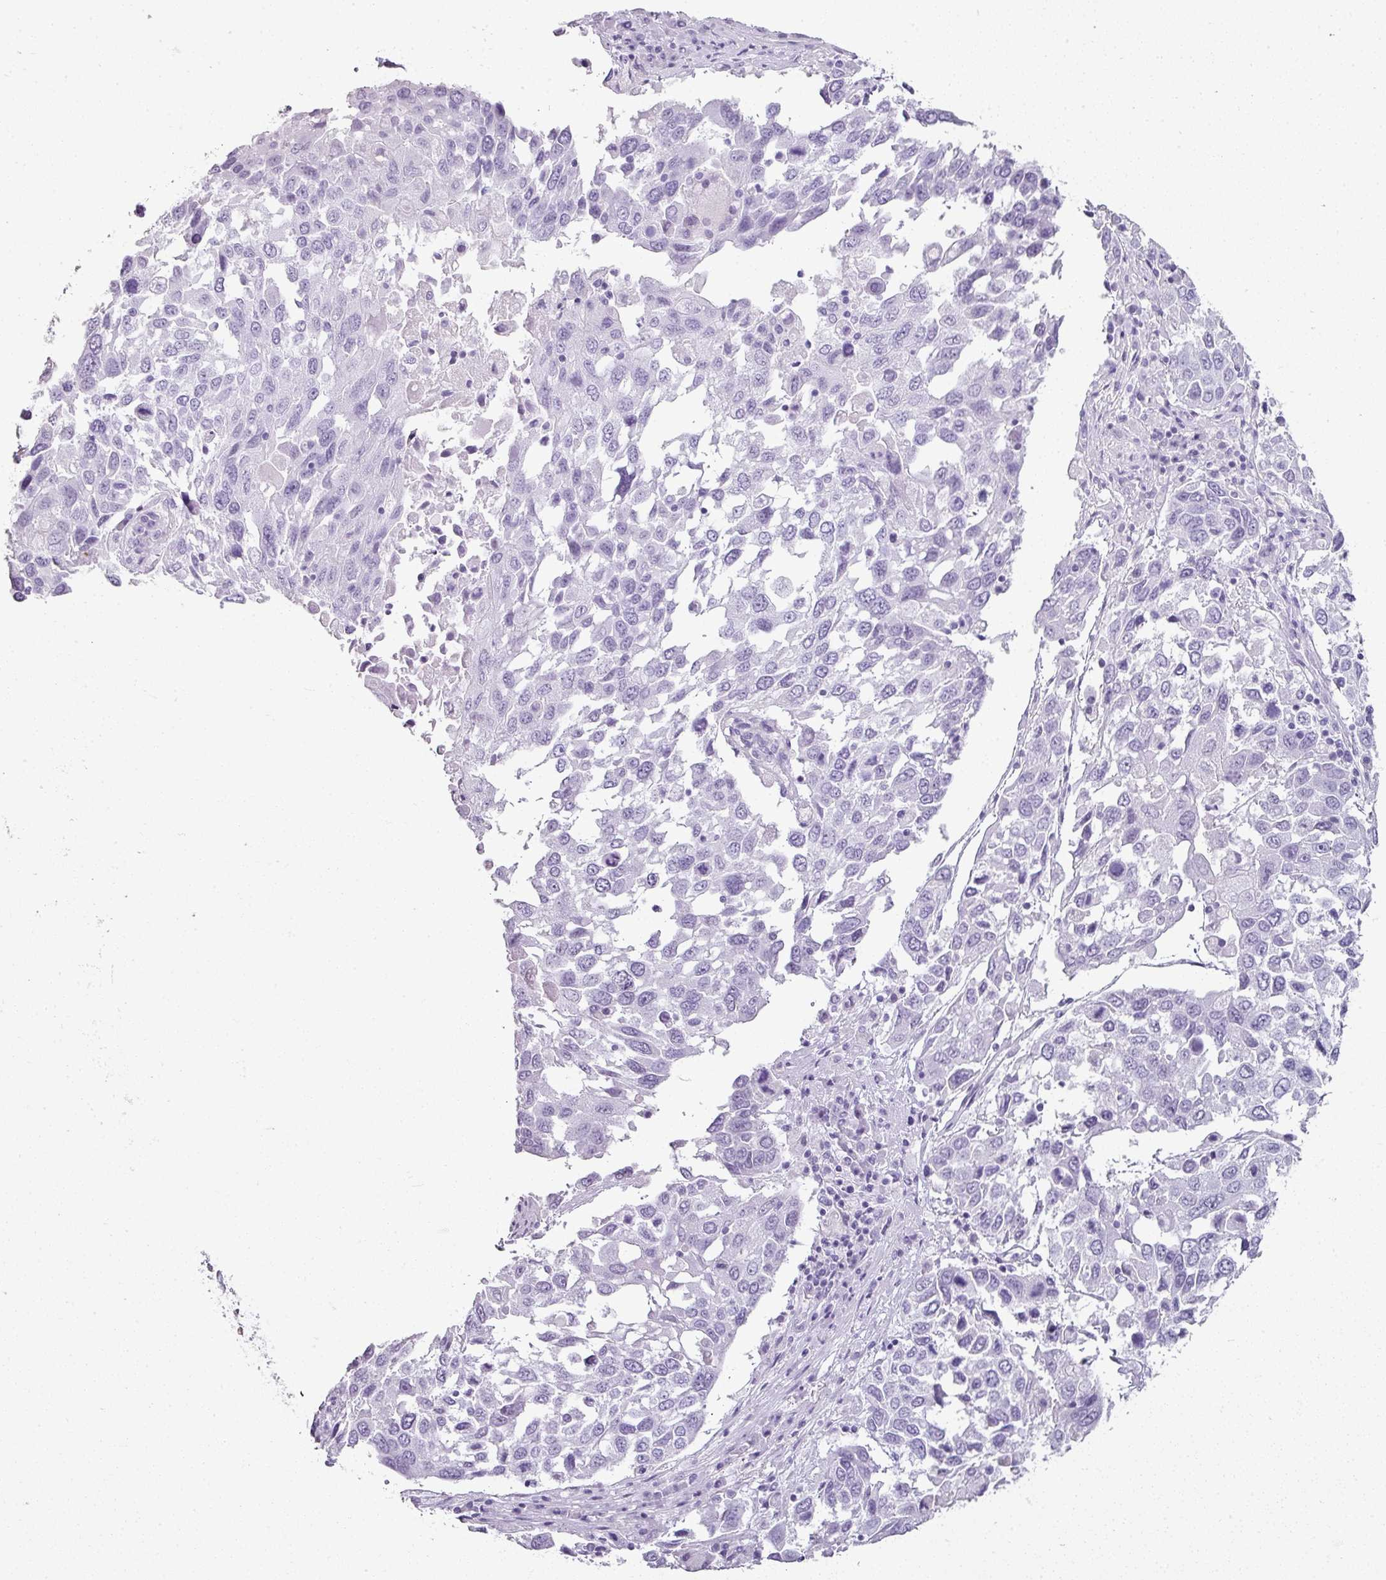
{"staining": {"intensity": "negative", "quantity": "none", "location": "none"}, "tissue": "lung cancer", "cell_type": "Tumor cells", "image_type": "cancer", "snomed": [{"axis": "morphology", "description": "Squamous cell carcinoma, NOS"}, {"axis": "topography", "description": "Lung"}], "caption": "Lung cancer (squamous cell carcinoma) was stained to show a protein in brown. There is no significant staining in tumor cells. Brightfield microscopy of immunohistochemistry (IHC) stained with DAB (brown) and hematoxylin (blue), captured at high magnification.", "gene": "SCT", "patient": {"sex": "male", "age": 65}}